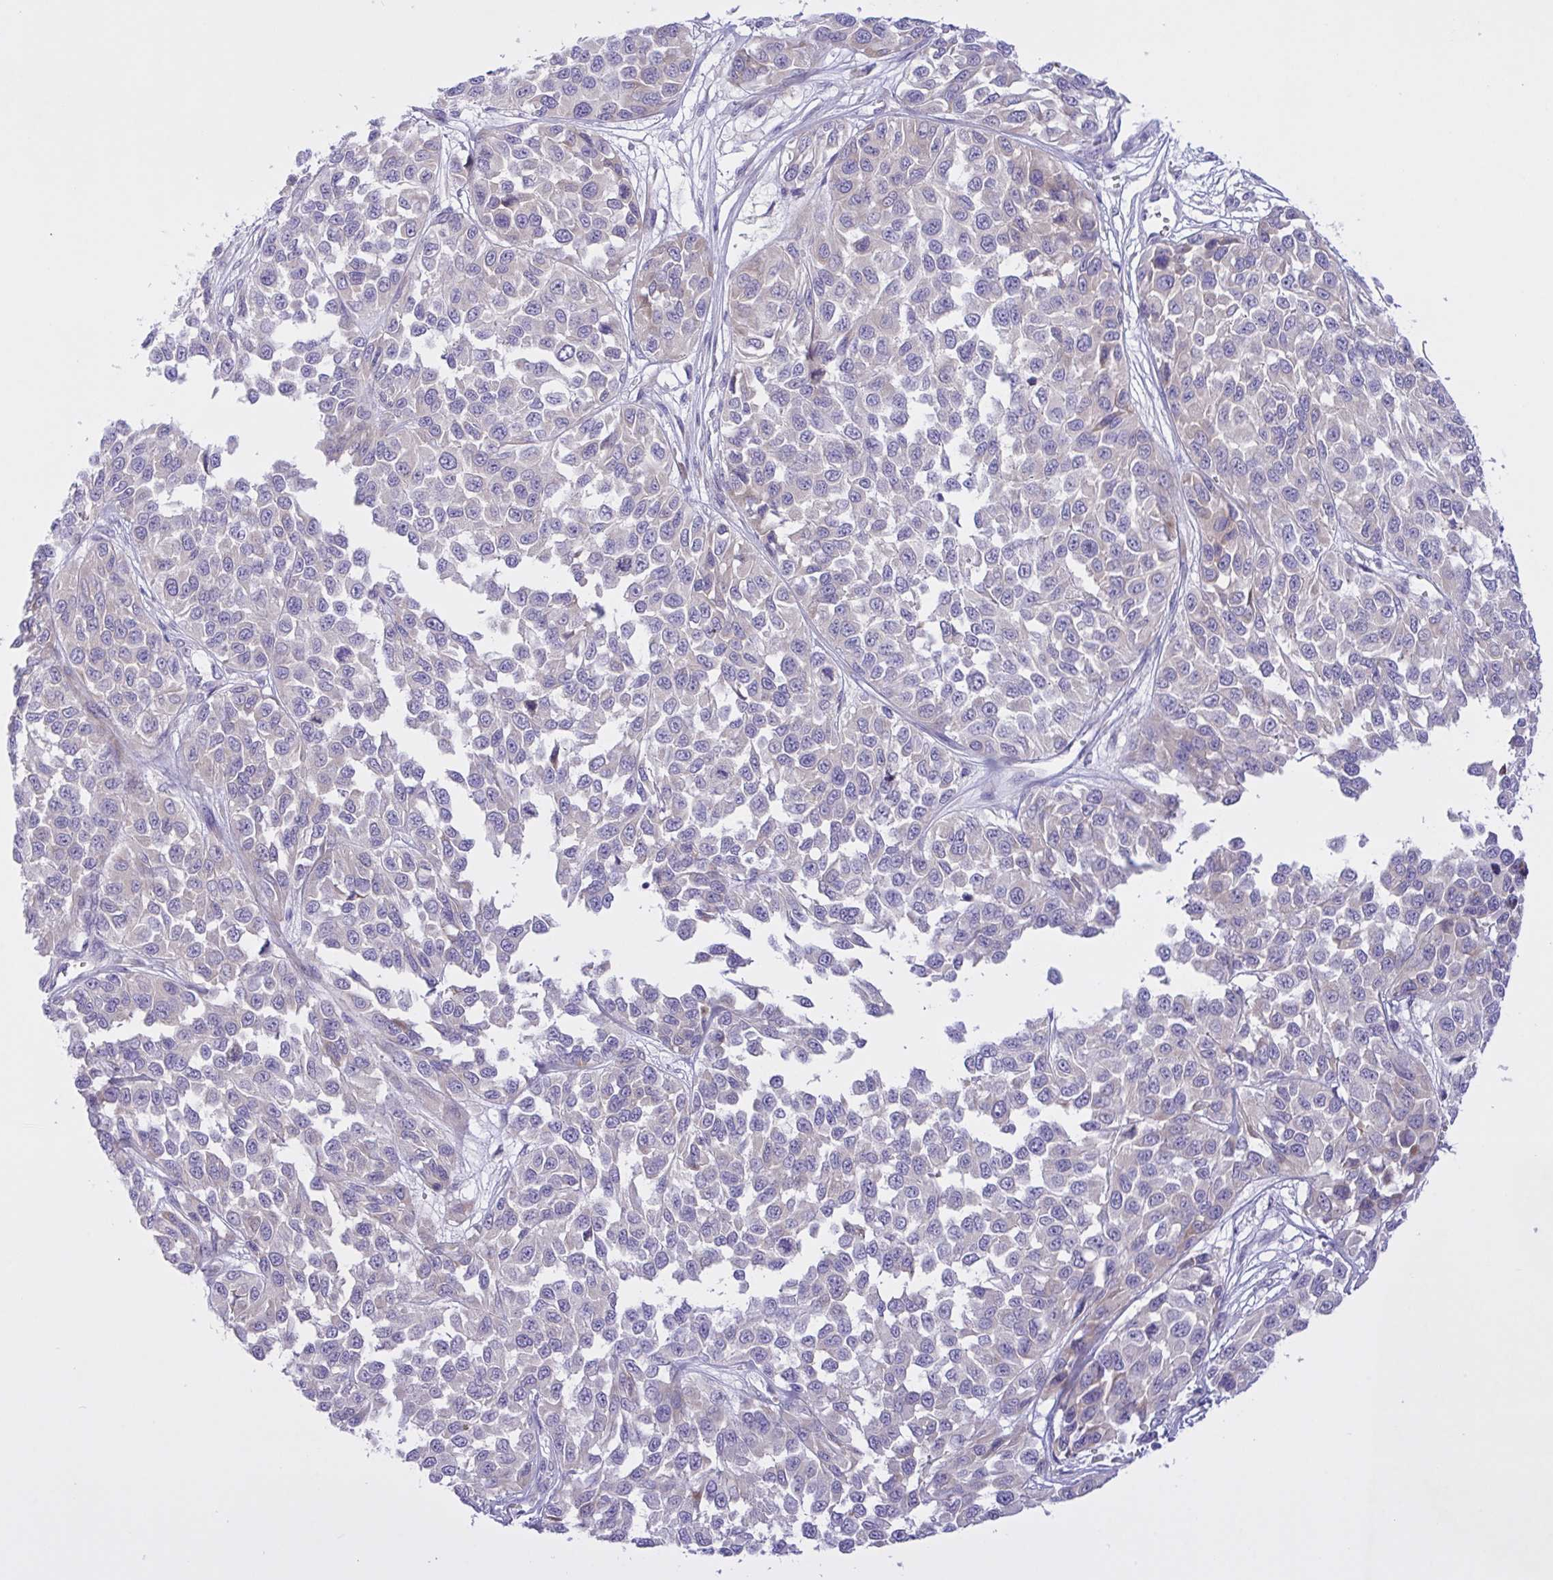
{"staining": {"intensity": "negative", "quantity": "none", "location": "none"}, "tissue": "melanoma", "cell_type": "Tumor cells", "image_type": "cancer", "snomed": [{"axis": "morphology", "description": "Malignant melanoma, NOS"}, {"axis": "topography", "description": "Skin"}], "caption": "The histopathology image exhibits no staining of tumor cells in melanoma.", "gene": "FAM86B1", "patient": {"sex": "male", "age": 62}}